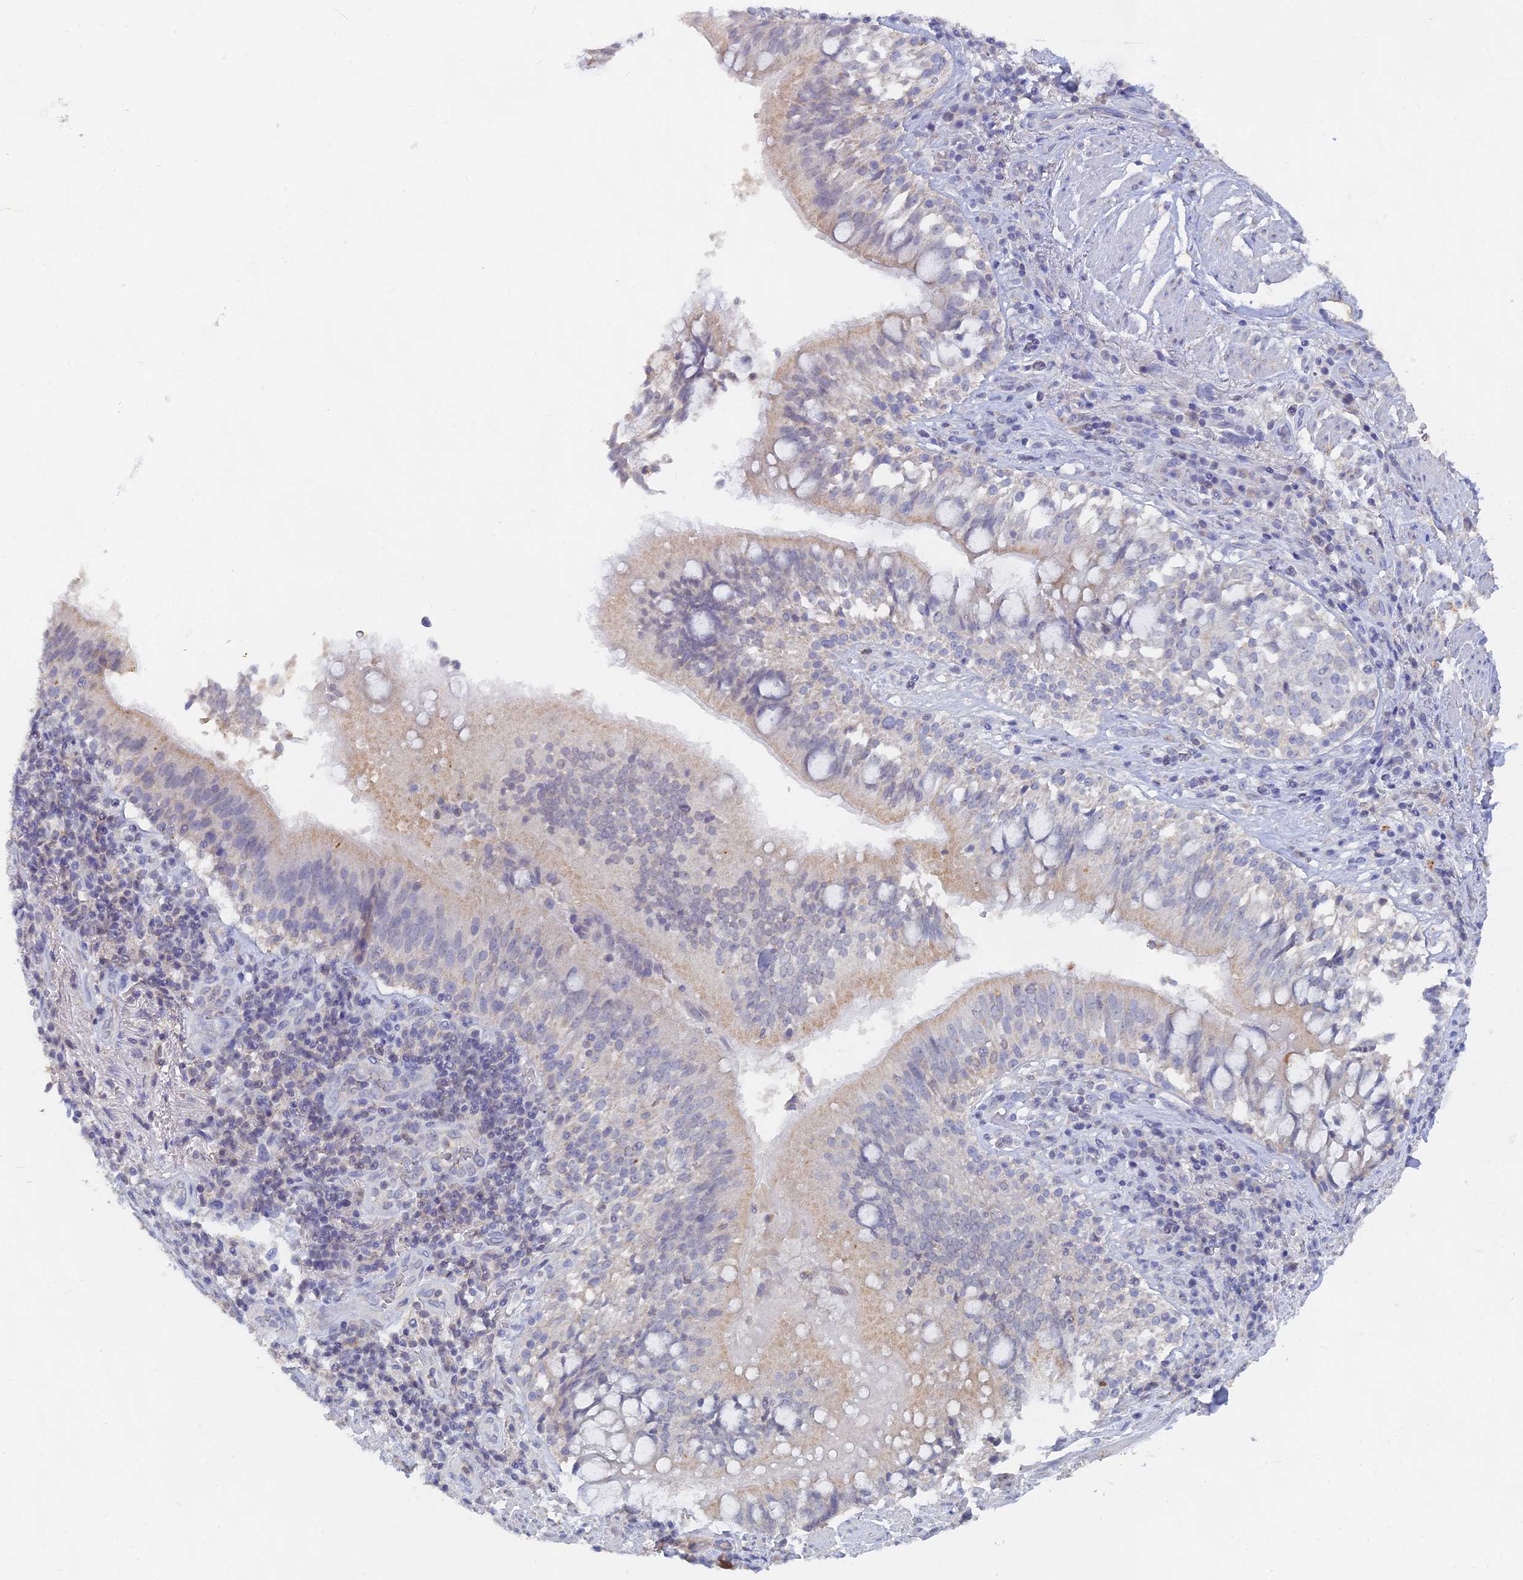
{"staining": {"intensity": "negative", "quantity": "none", "location": "none"}, "tissue": "adipose tissue", "cell_type": "Adipocytes", "image_type": "normal", "snomed": [{"axis": "morphology", "description": "Normal tissue, NOS"}, {"axis": "morphology", "description": "Squamous cell carcinoma, NOS"}, {"axis": "topography", "description": "Bronchus"}, {"axis": "topography", "description": "Lung"}], "caption": "Photomicrograph shows no protein staining in adipocytes of normal adipose tissue. The staining is performed using DAB brown chromogen with nuclei counter-stained in using hematoxylin.", "gene": "LRIF1", "patient": {"sex": "male", "age": 64}}